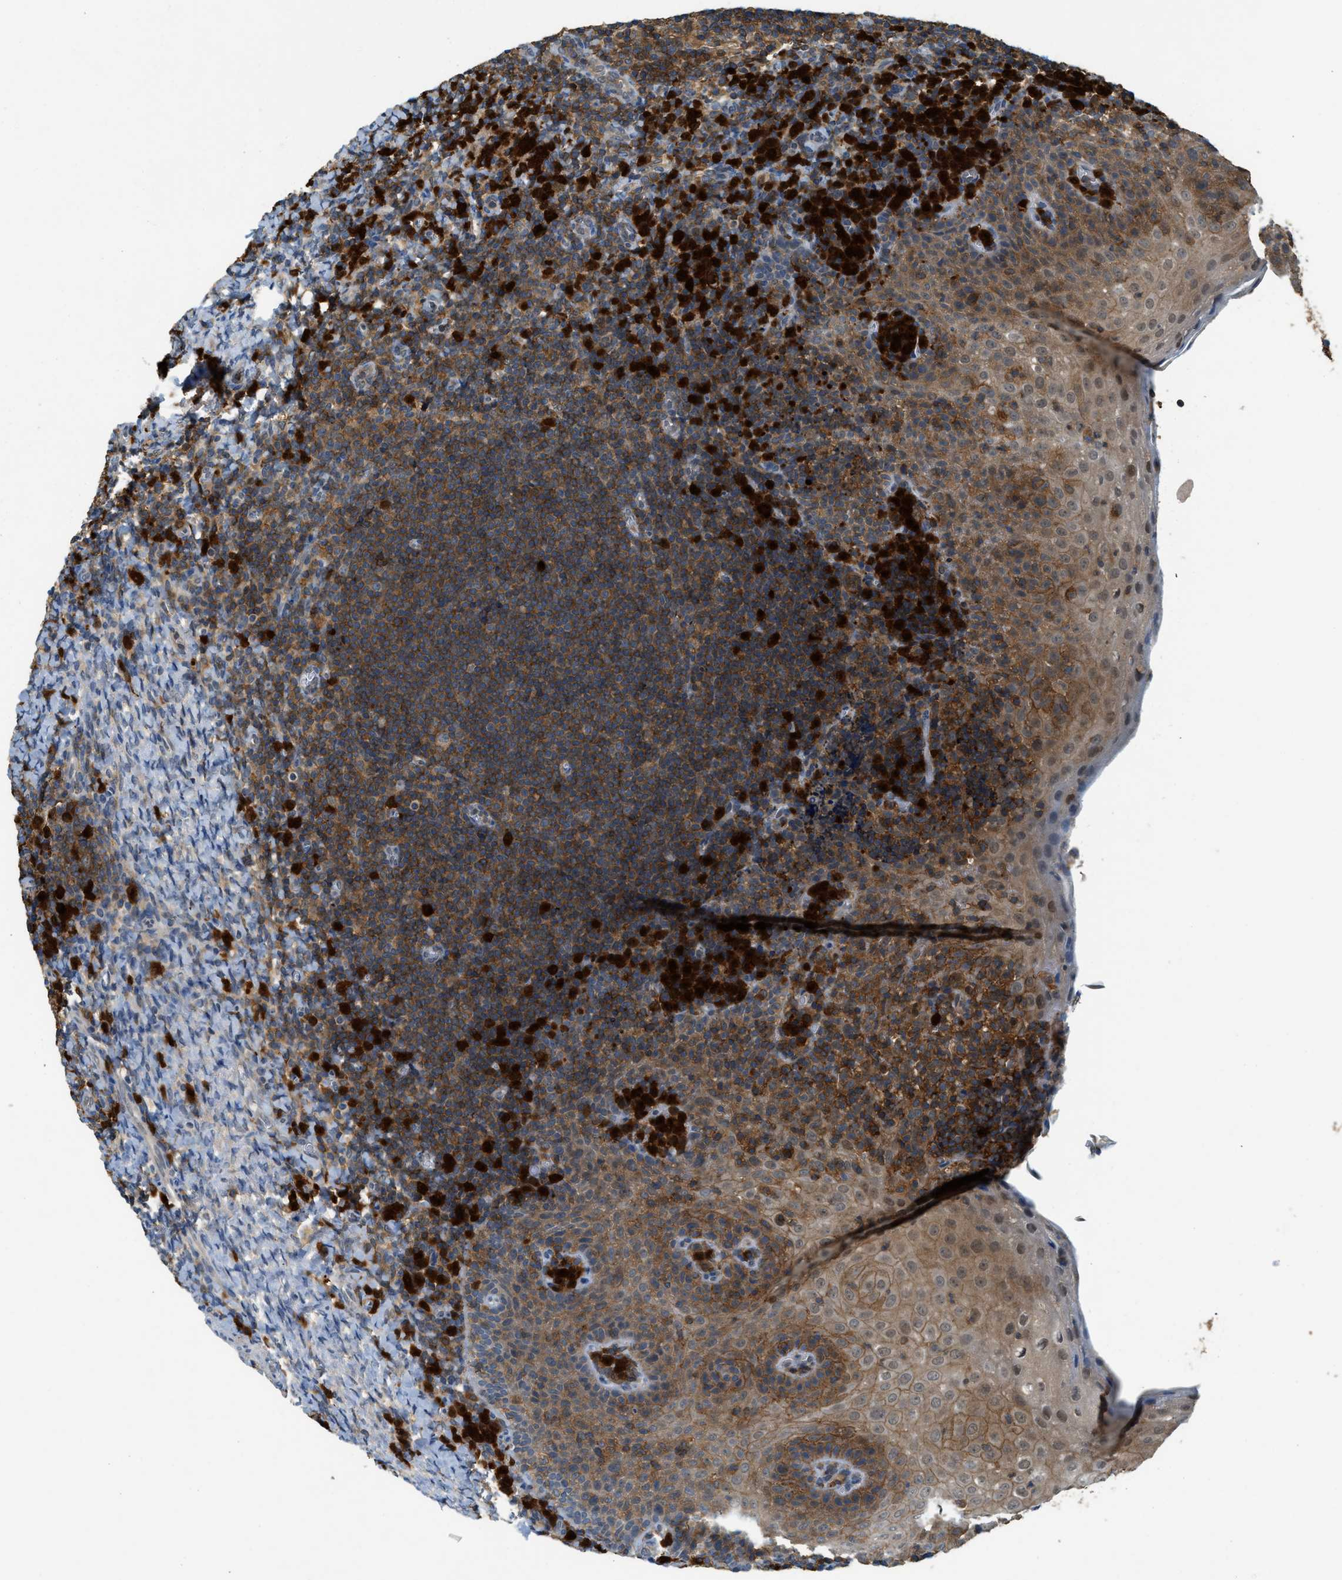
{"staining": {"intensity": "strong", "quantity": ">75%", "location": "cytoplasmic/membranous"}, "tissue": "tonsil", "cell_type": "Germinal center cells", "image_type": "normal", "snomed": [{"axis": "morphology", "description": "Normal tissue, NOS"}, {"axis": "topography", "description": "Tonsil"}], "caption": "Immunohistochemistry micrograph of benign tonsil: human tonsil stained using IHC reveals high levels of strong protein expression localized specifically in the cytoplasmic/membranous of germinal center cells, appearing as a cytoplasmic/membranous brown color.", "gene": "GMPPB", "patient": {"sex": "male", "age": 37}}